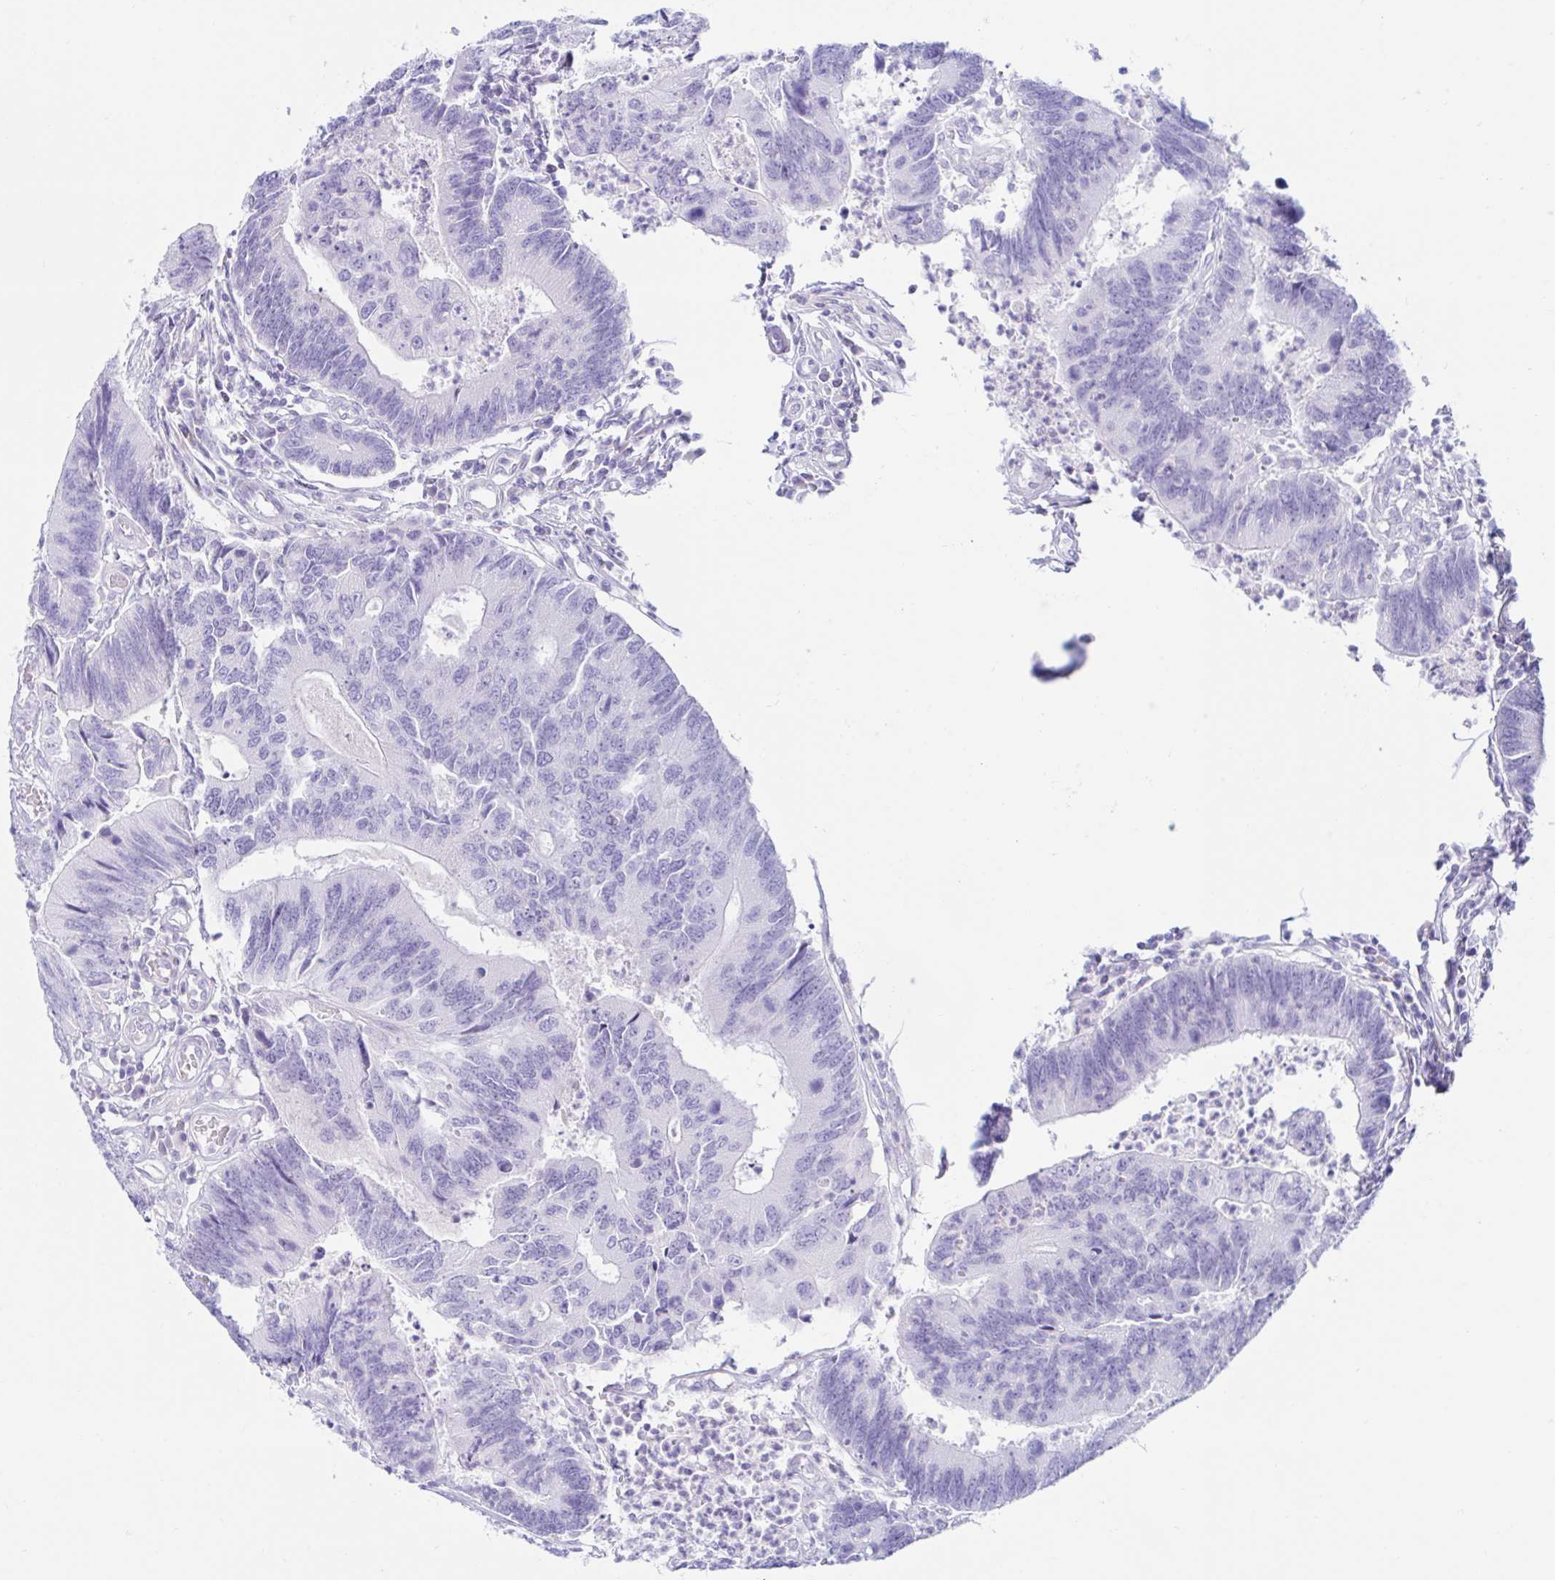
{"staining": {"intensity": "negative", "quantity": "none", "location": "none"}, "tissue": "colorectal cancer", "cell_type": "Tumor cells", "image_type": "cancer", "snomed": [{"axis": "morphology", "description": "Adenocarcinoma, NOS"}, {"axis": "topography", "description": "Colon"}], "caption": "DAB immunohistochemical staining of colorectal adenocarcinoma demonstrates no significant expression in tumor cells.", "gene": "BEST1", "patient": {"sex": "female", "age": 67}}